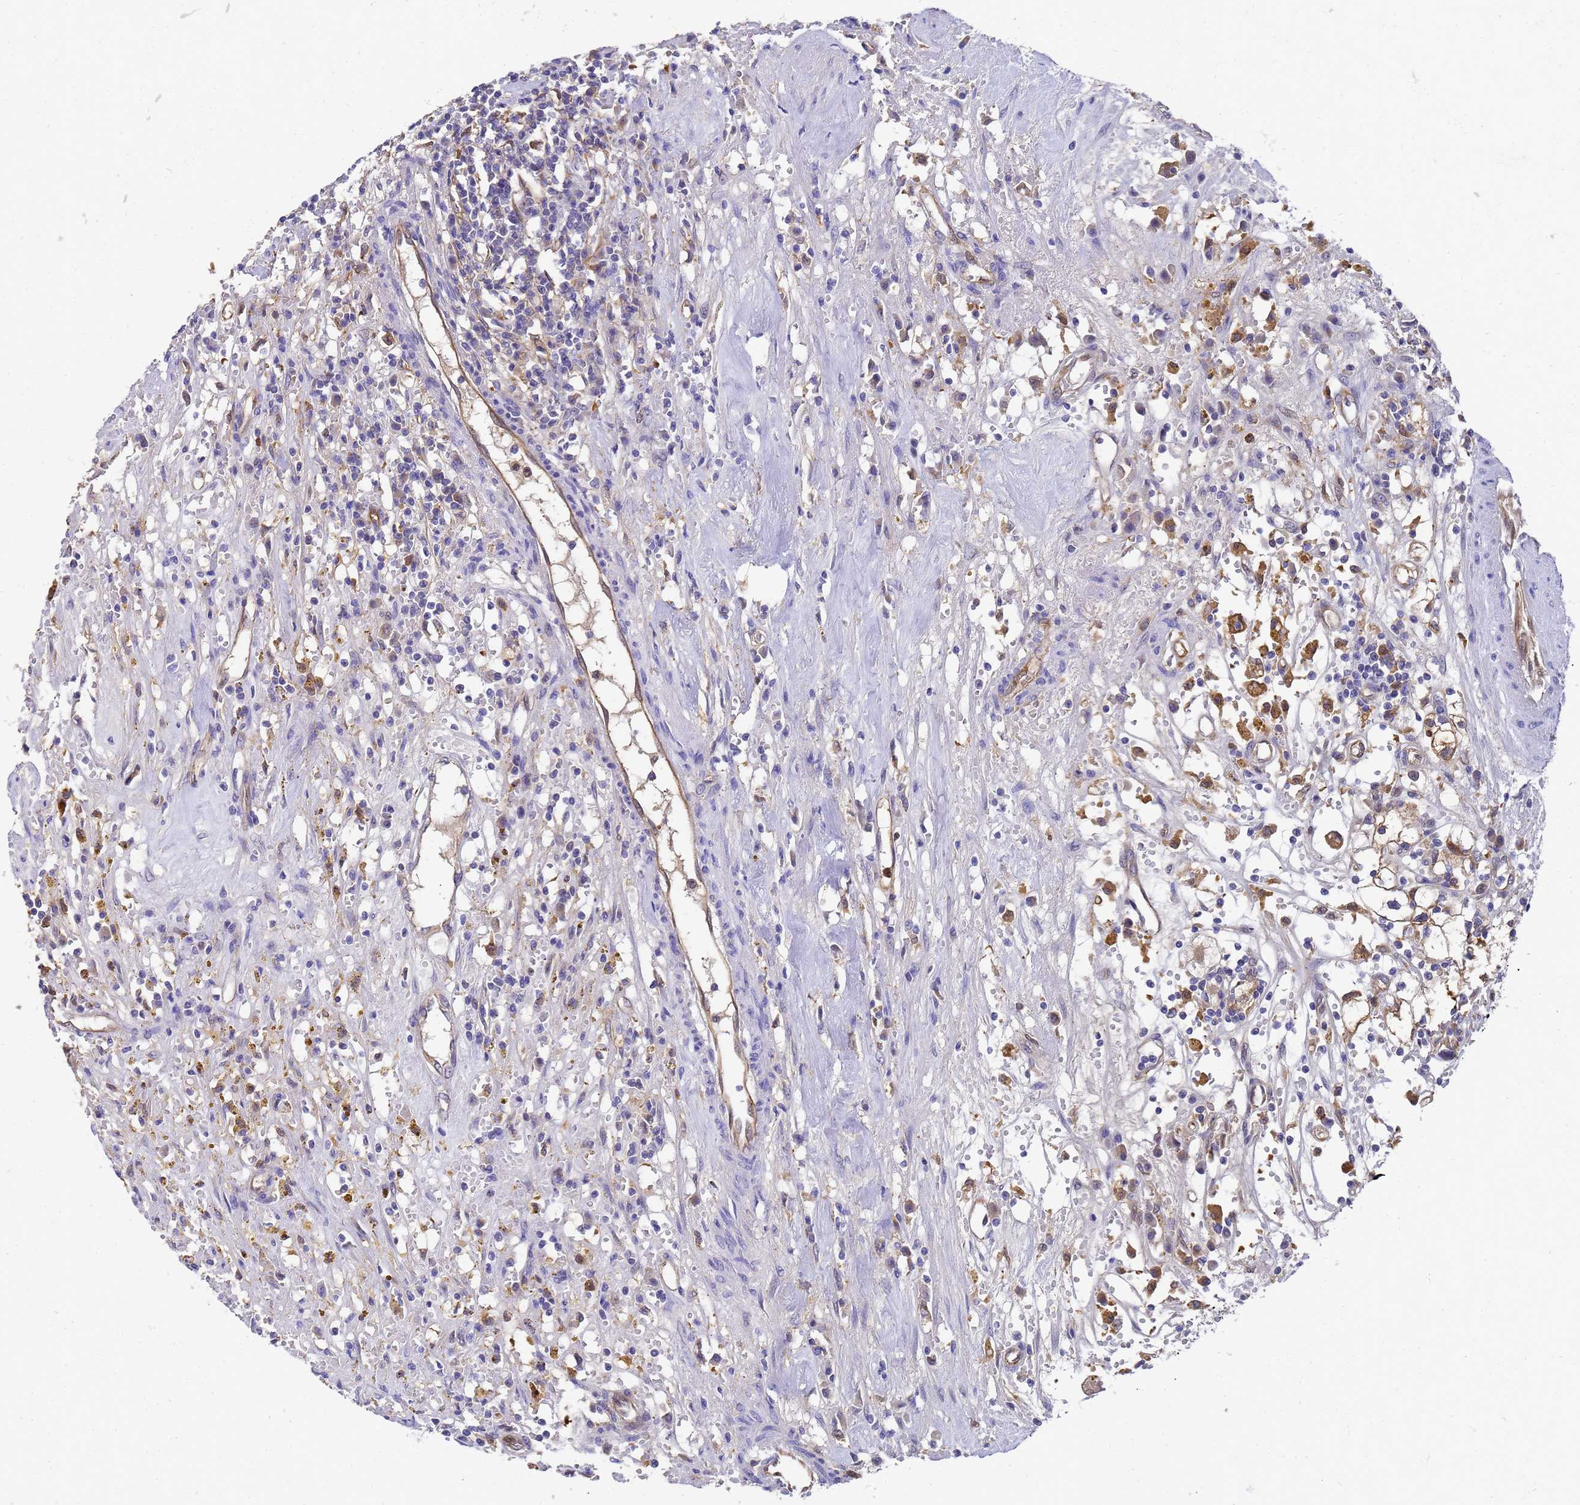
{"staining": {"intensity": "moderate", "quantity": "<25%", "location": "cytoplasmic/membranous"}, "tissue": "renal cancer", "cell_type": "Tumor cells", "image_type": "cancer", "snomed": [{"axis": "morphology", "description": "Adenocarcinoma, NOS"}, {"axis": "topography", "description": "Kidney"}], "caption": "High-power microscopy captured an immunohistochemistry histopathology image of adenocarcinoma (renal), revealing moderate cytoplasmic/membranous staining in approximately <25% of tumor cells.", "gene": "SLC35E2B", "patient": {"sex": "male", "age": 56}}